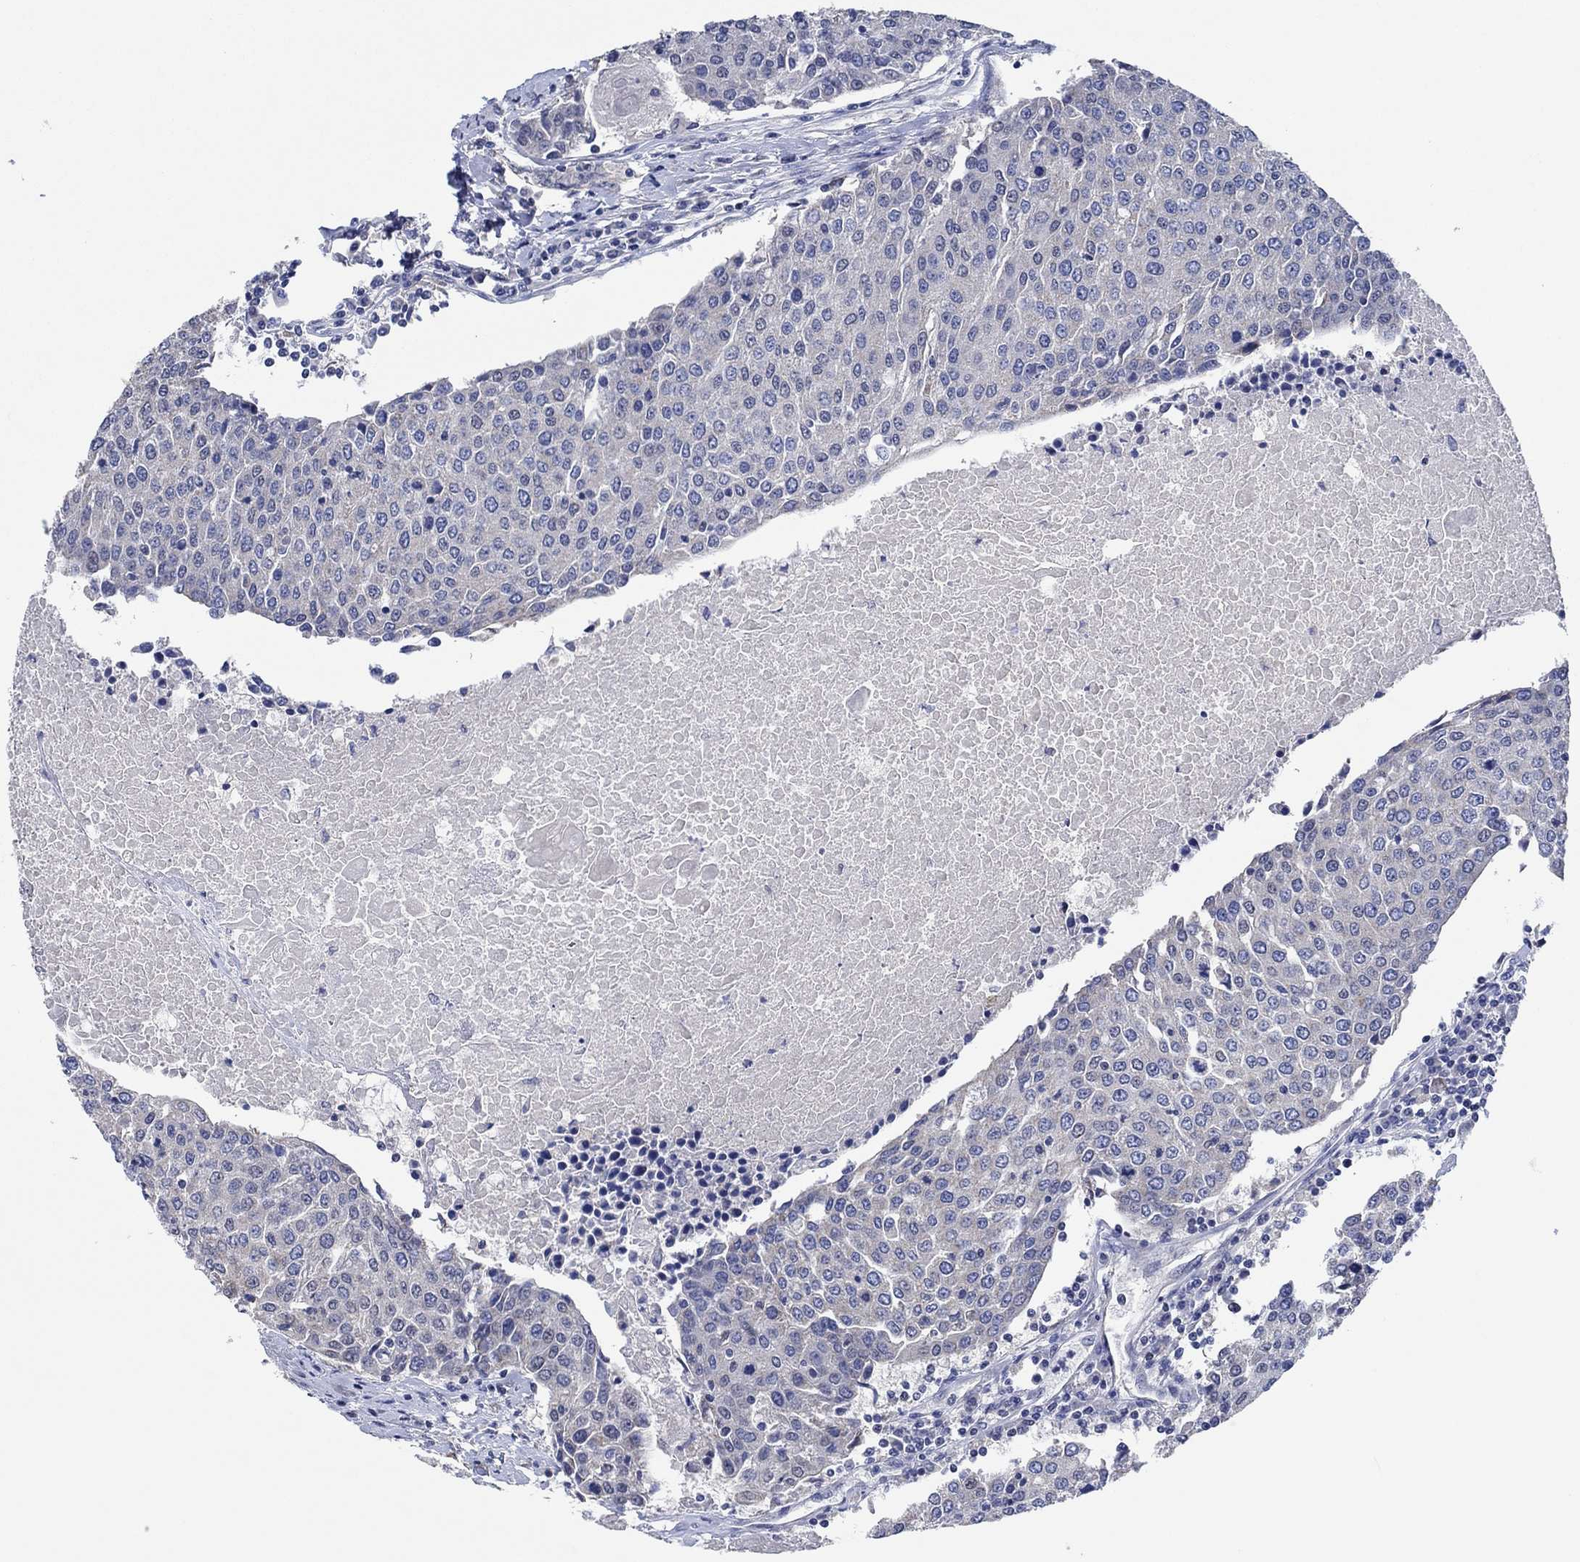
{"staining": {"intensity": "negative", "quantity": "none", "location": "none"}, "tissue": "urothelial cancer", "cell_type": "Tumor cells", "image_type": "cancer", "snomed": [{"axis": "morphology", "description": "Urothelial carcinoma, High grade"}, {"axis": "topography", "description": "Urinary bladder"}], "caption": "Urothelial cancer was stained to show a protein in brown. There is no significant expression in tumor cells. The staining is performed using DAB (3,3'-diaminobenzidine) brown chromogen with nuclei counter-stained in using hematoxylin.", "gene": "PRRT3", "patient": {"sex": "female", "age": 85}}